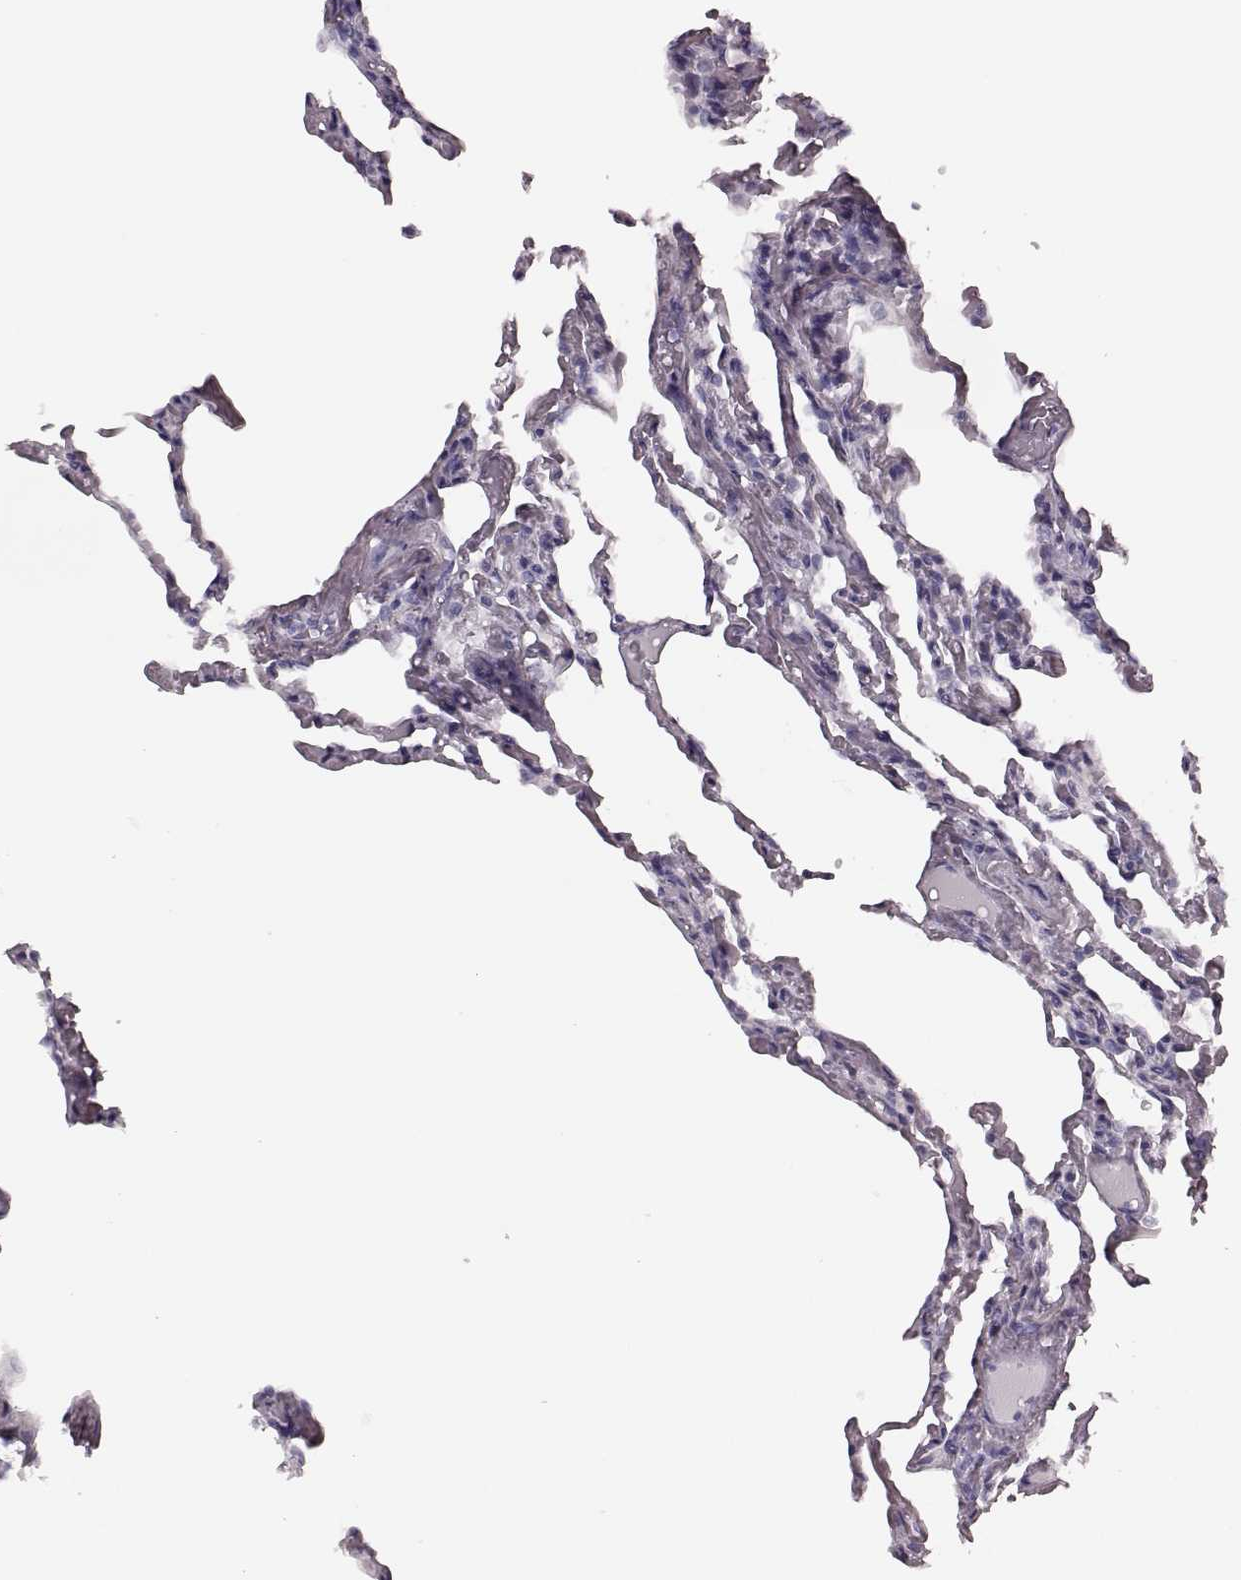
{"staining": {"intensity": "negative", "quantity": "none", "location": "none"}, "tissue": "lung", "cell_type": "Alveolar cells", "image_type": "normal", "snomed": [{"axis": "morphology", "description": "Normal tissue, NOS"}, {"axis": "topography", "description": "Lung"}], "caption": "Immunohistochemistry image of benign lung stained for a protein (brown), which displays no staining in alveolar cells.", "gene": "TRPM1", "patient": {"sex": "female", "age": 43}}